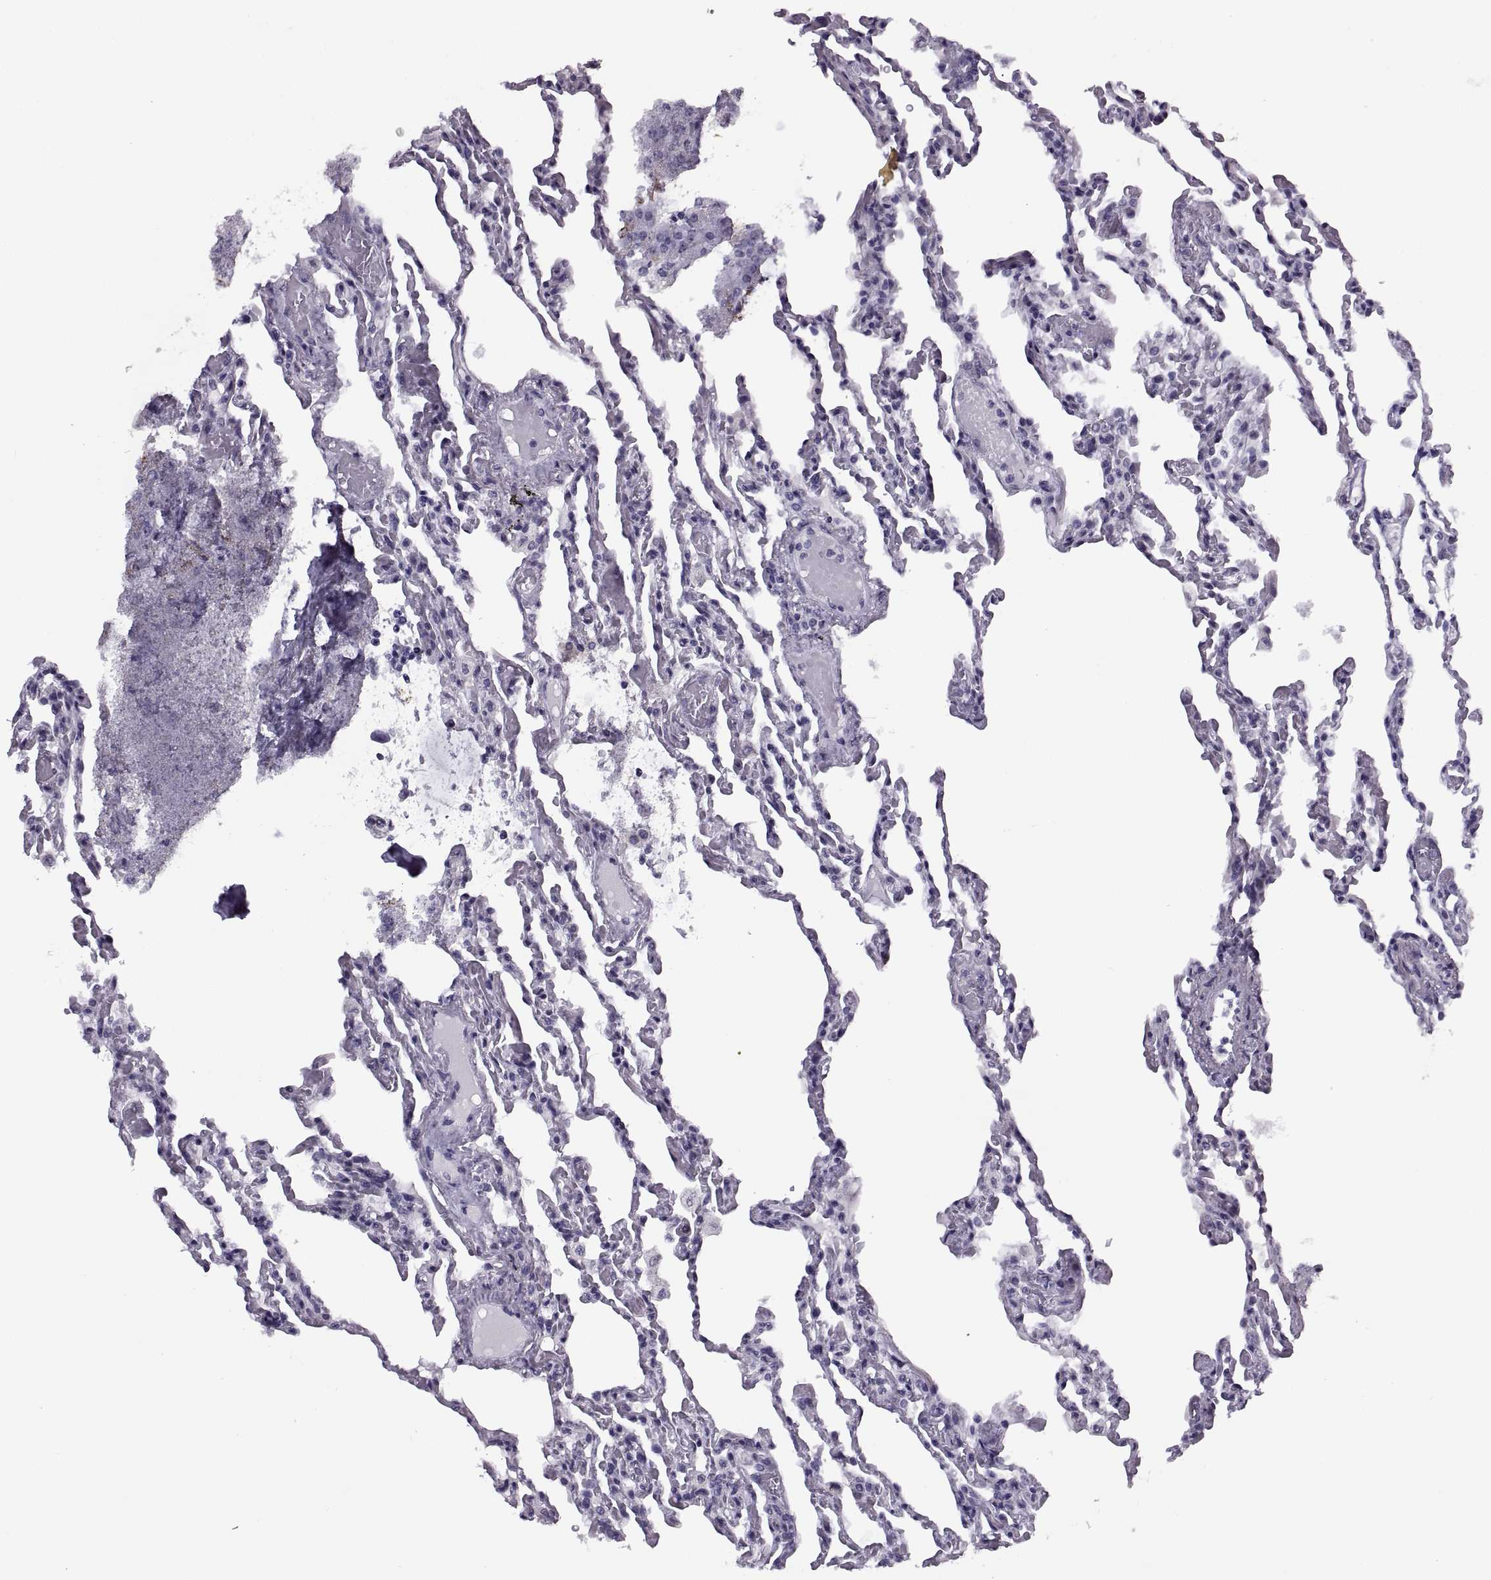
{"staining": {"intensity": "negative", "quantity": "none", "location": "none"}, "tissue": "lung", "cell_type": "Alveolar cells", "image_type": "normal", "snomed": [{"axis": "morphology", "description": "Normal tissue, NOS"}, {"axis": "topography", "description": "Lung"}], "caption": "IHC of unremarkable lung shows no expression in alveolar cells. (Immunohistochemistry (ihc), brightfield microscopy, high magnification).", "gene": "TBC1D3B", "patient": {"sex": "female", "age": 43}}